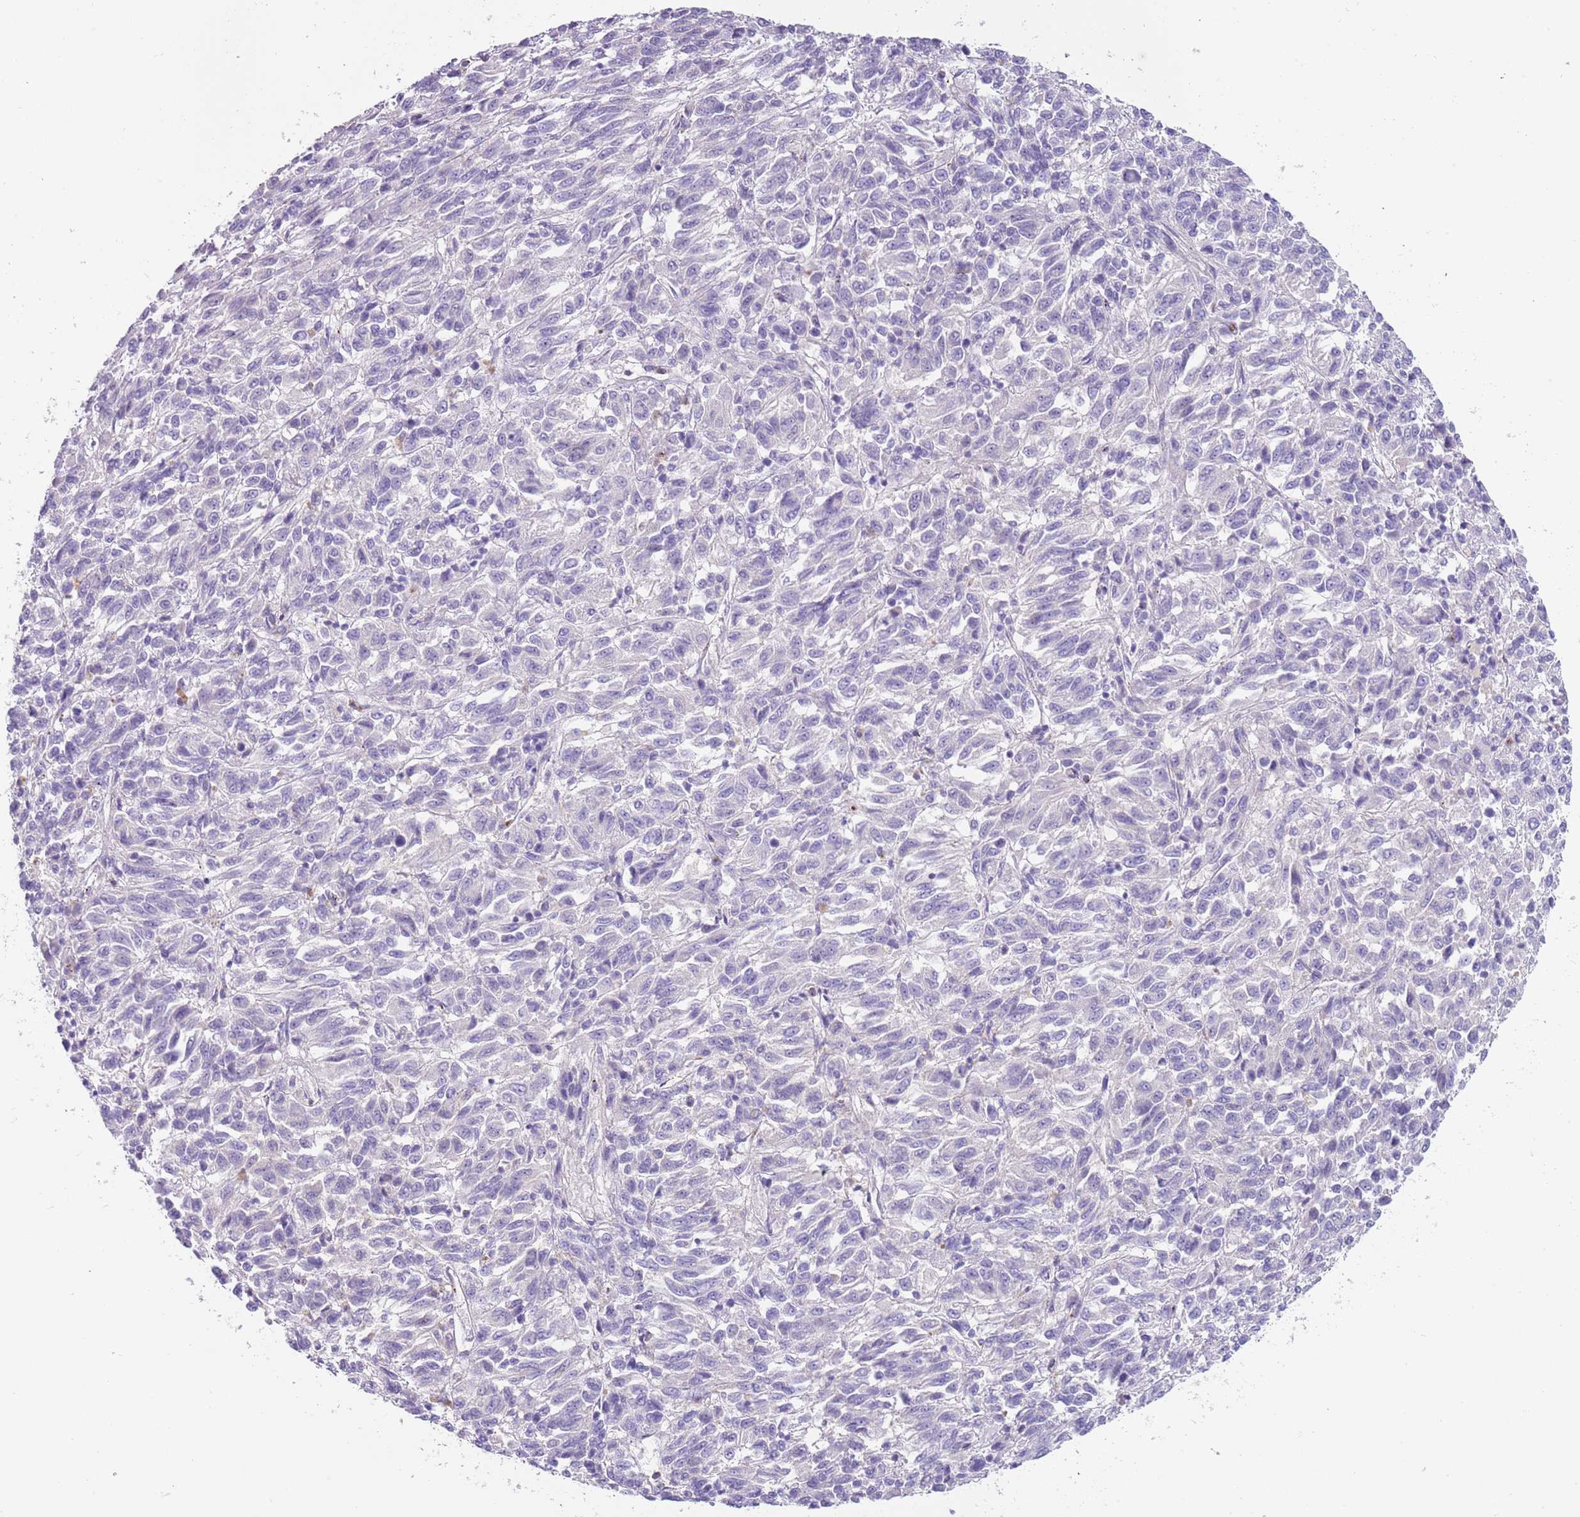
{"staining": {"intensity": "negative", "quantity": "none", "location": "none"}, "tissue": "melanoma", "cell_type": "Tumor cells", "image_type": "cancer", "snomed": [{"axis": "morphology", "description": "Malignant melanoma, Metastatic site"}, {"axis": "topography", "description": "Lung"}], "caption": "The image displays no significant expression in tumor cells of malignant melanoma (metastatic site). The staining was performed using DAB (3,3'-diaminobenzidine) to visualize the protein expression in brown, while the nuclei were stained in blue with hematoxylin (Magnification: 20x).", "gene": "LRRN3", "patient": {"sex": "male", "age": 64}}